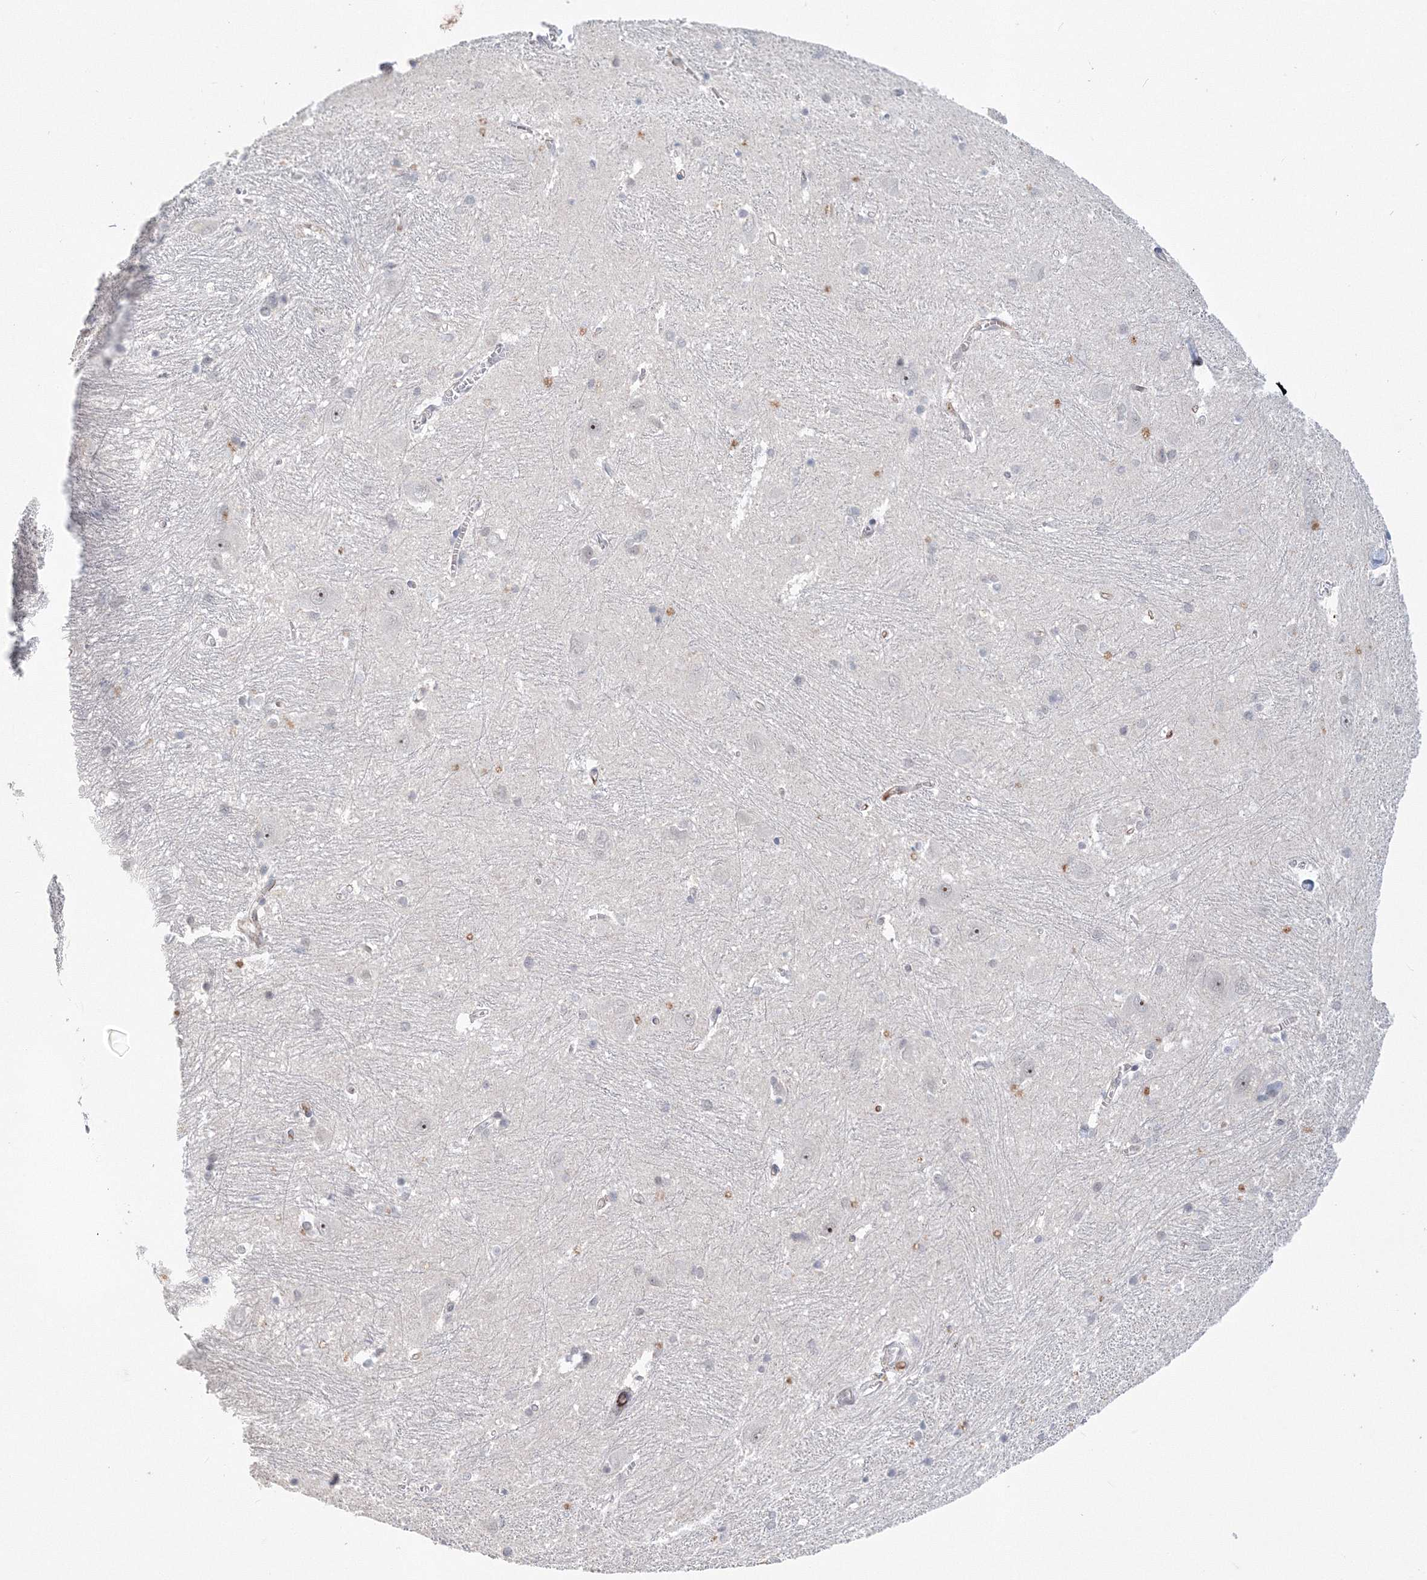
{"staining": {"intensity": "weak", "quantity": "<25%", "location": "cytoplasmic/membranous"}, "tissue": "caudate", "cell_type": "Glial cells", "image_type": "normal", "snomed": [{"axis": "morphology", "description": "Normal tissue, NOS"}, {"axis": "topography", "description": "Lateral ventricle wall"}], "caption": "This image is of unremarkable caudate stained with immunohistochemistry (IHC) to label a protein in brown with the nuclei are counter-stained blue. There is no positivity in glial cells.", "gene": "SIRT7", "patient": {"sex": "male", "age": 37}}